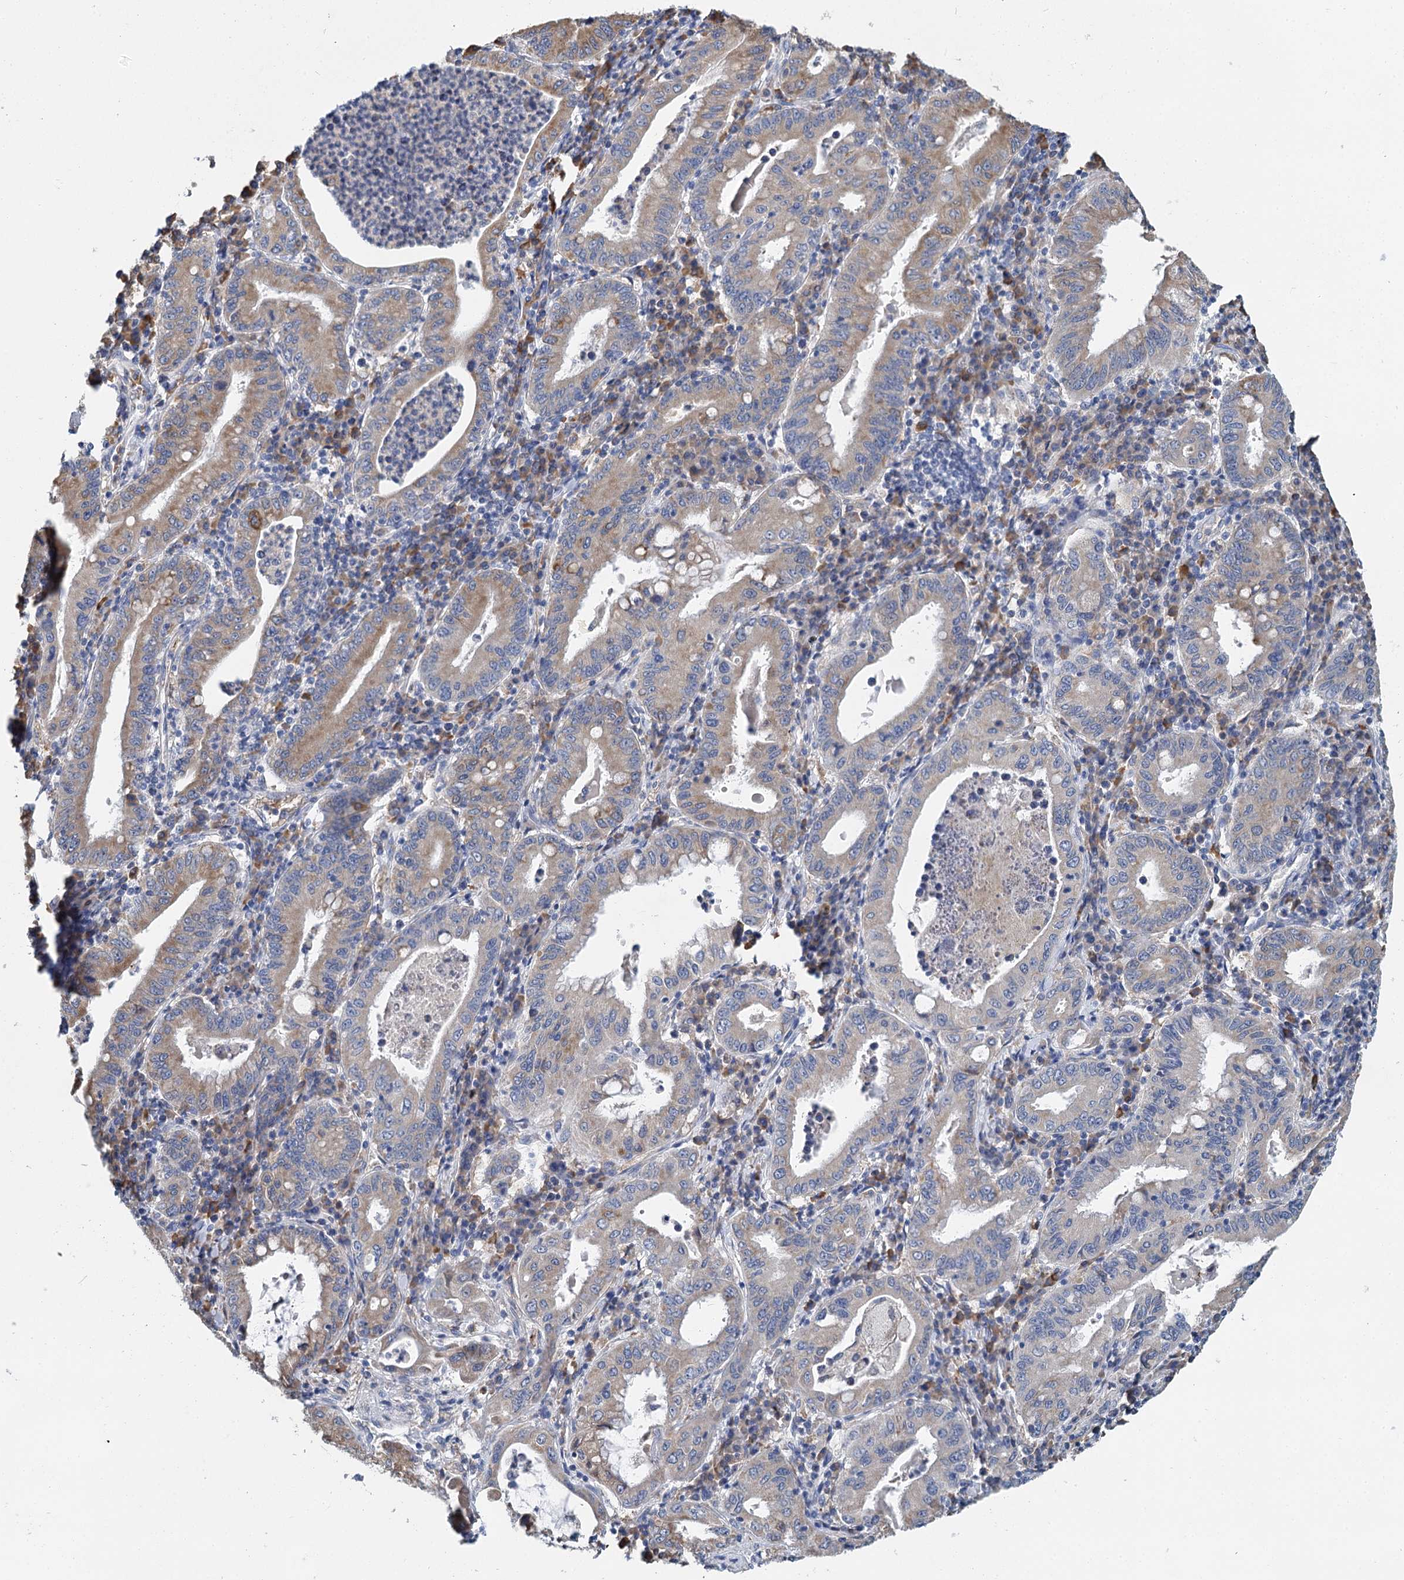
{"staining": {"intensity": "weak", "quantity": "25%-75%", "location": "cytoplasmic/membranous"}, "tissue": "stomach cancer", "cell_type": "Tumor cells", "image_type": "cancer", "snomed": [{"axis": "morphology", "description": "Normal tissue, NOS"}, {"axis": "morphology", "description": "Adenocarcinoma, NOS"}, {"axis": "topography", "description": "Esophagus"}, {"axis": "topography", "description": "Stomach, upper"}, {"axis": "topography", "description": "Peripheral nerve tissue"}], "caption": "Human stomach adenocarcinoma stained with a protein marker displays weak staining in tumor cells.", "gene": "ANKRD16", "patient": {"sex": "male", "age": 62}}